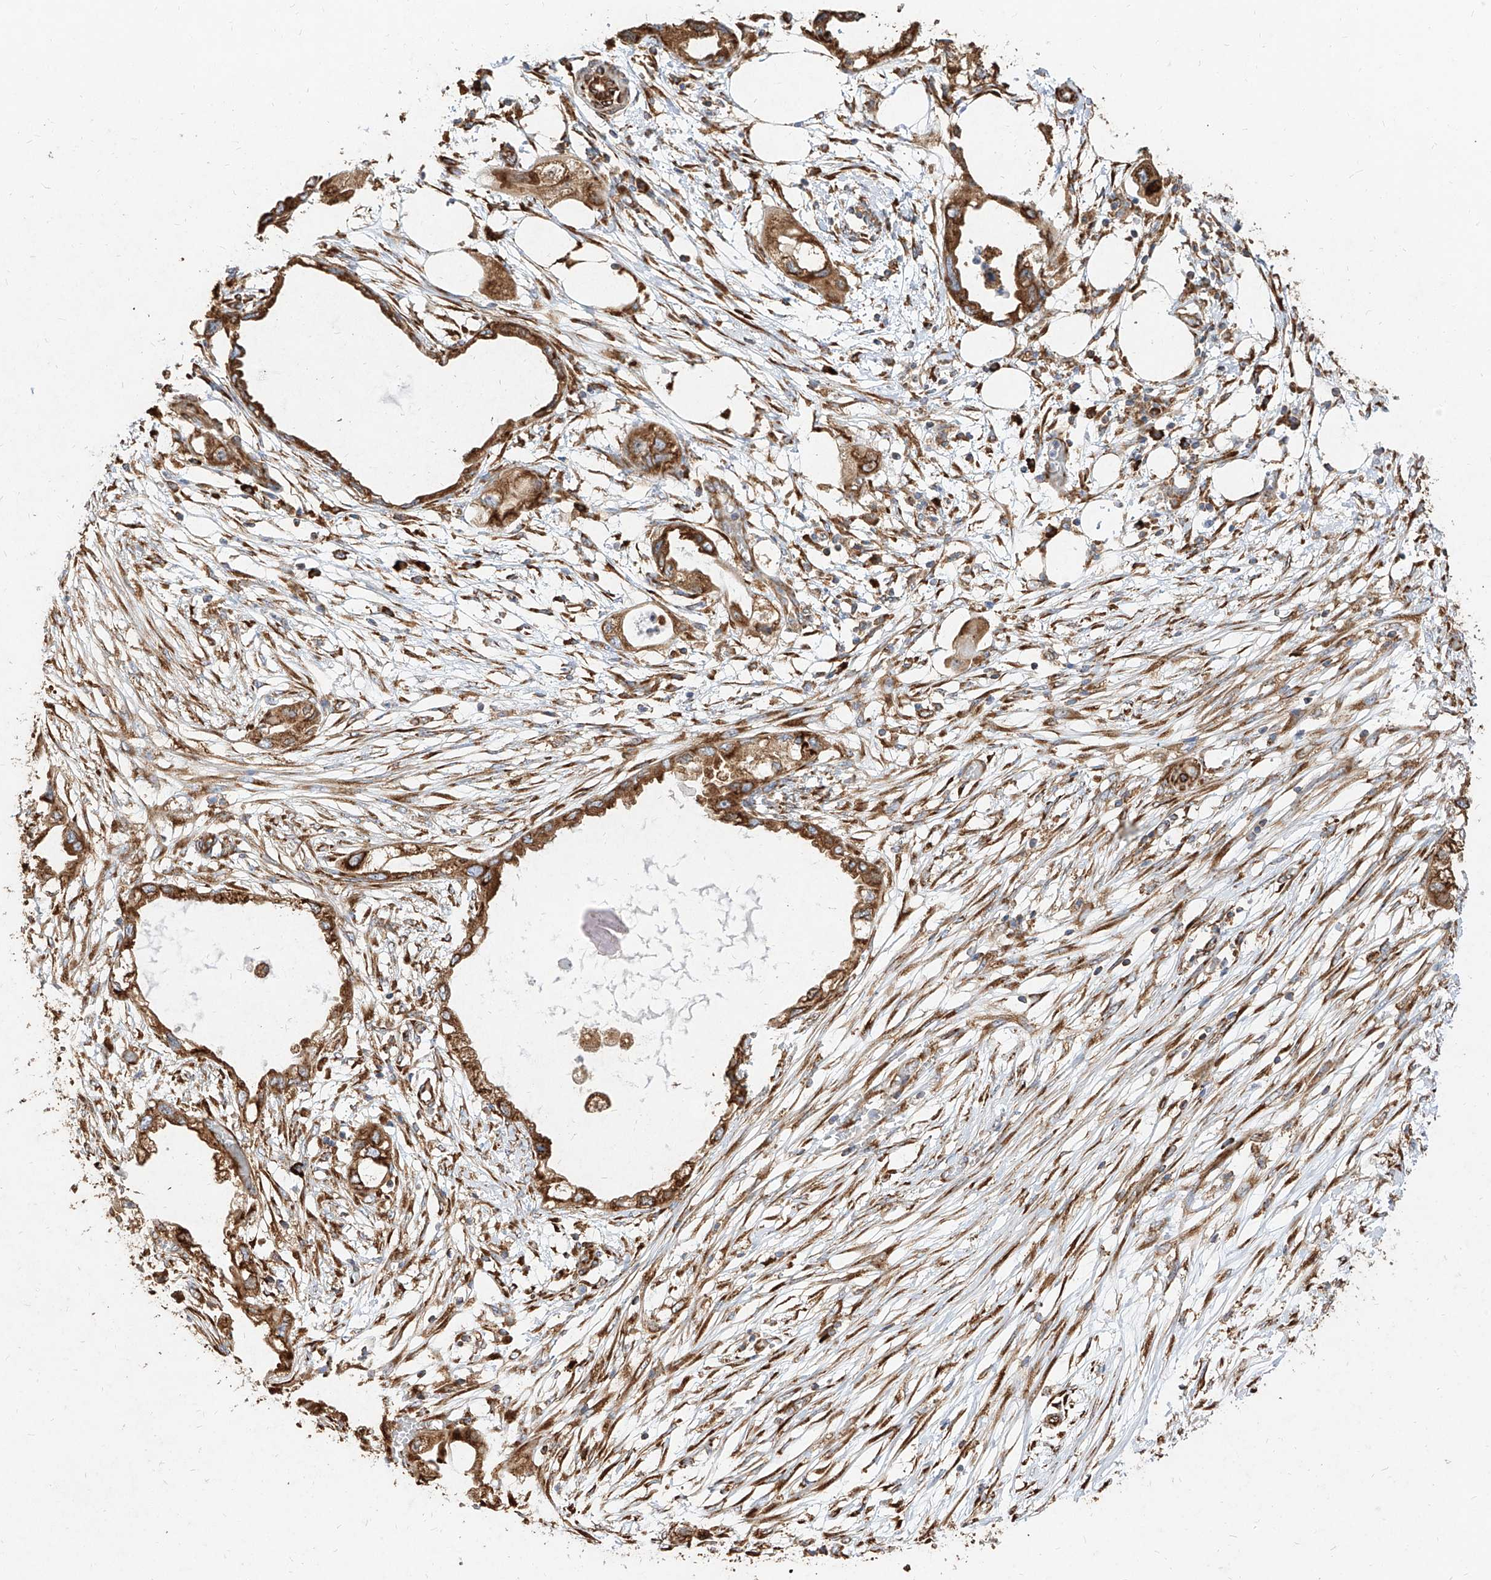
{"staining": {"intensity": "strong", "quantity": ">75%", "location": "cytoplasmic/membranous"}, "tissue": "endometrial cancer", "cell_type": "Tumor cells", "image_type": "cancer", "snomed": [{"axis": "morphology", "description": "Adenocarcinoma, NOS"}, {"axis": "morphology", "description": "Adenocarcinoma, metastatic, NOS"}, {"axis": "topography", "description": "Adipose tissue"}, {"axis": "topography", "description": "Endometrium"}], "caption": "The immunohistochemical stain labels strong cytoplasmic/membranous expression in tumor cells of endometrial cancer tissue.", "gene": "RPS25", "patient": {"sex": "female", "age": 67}}